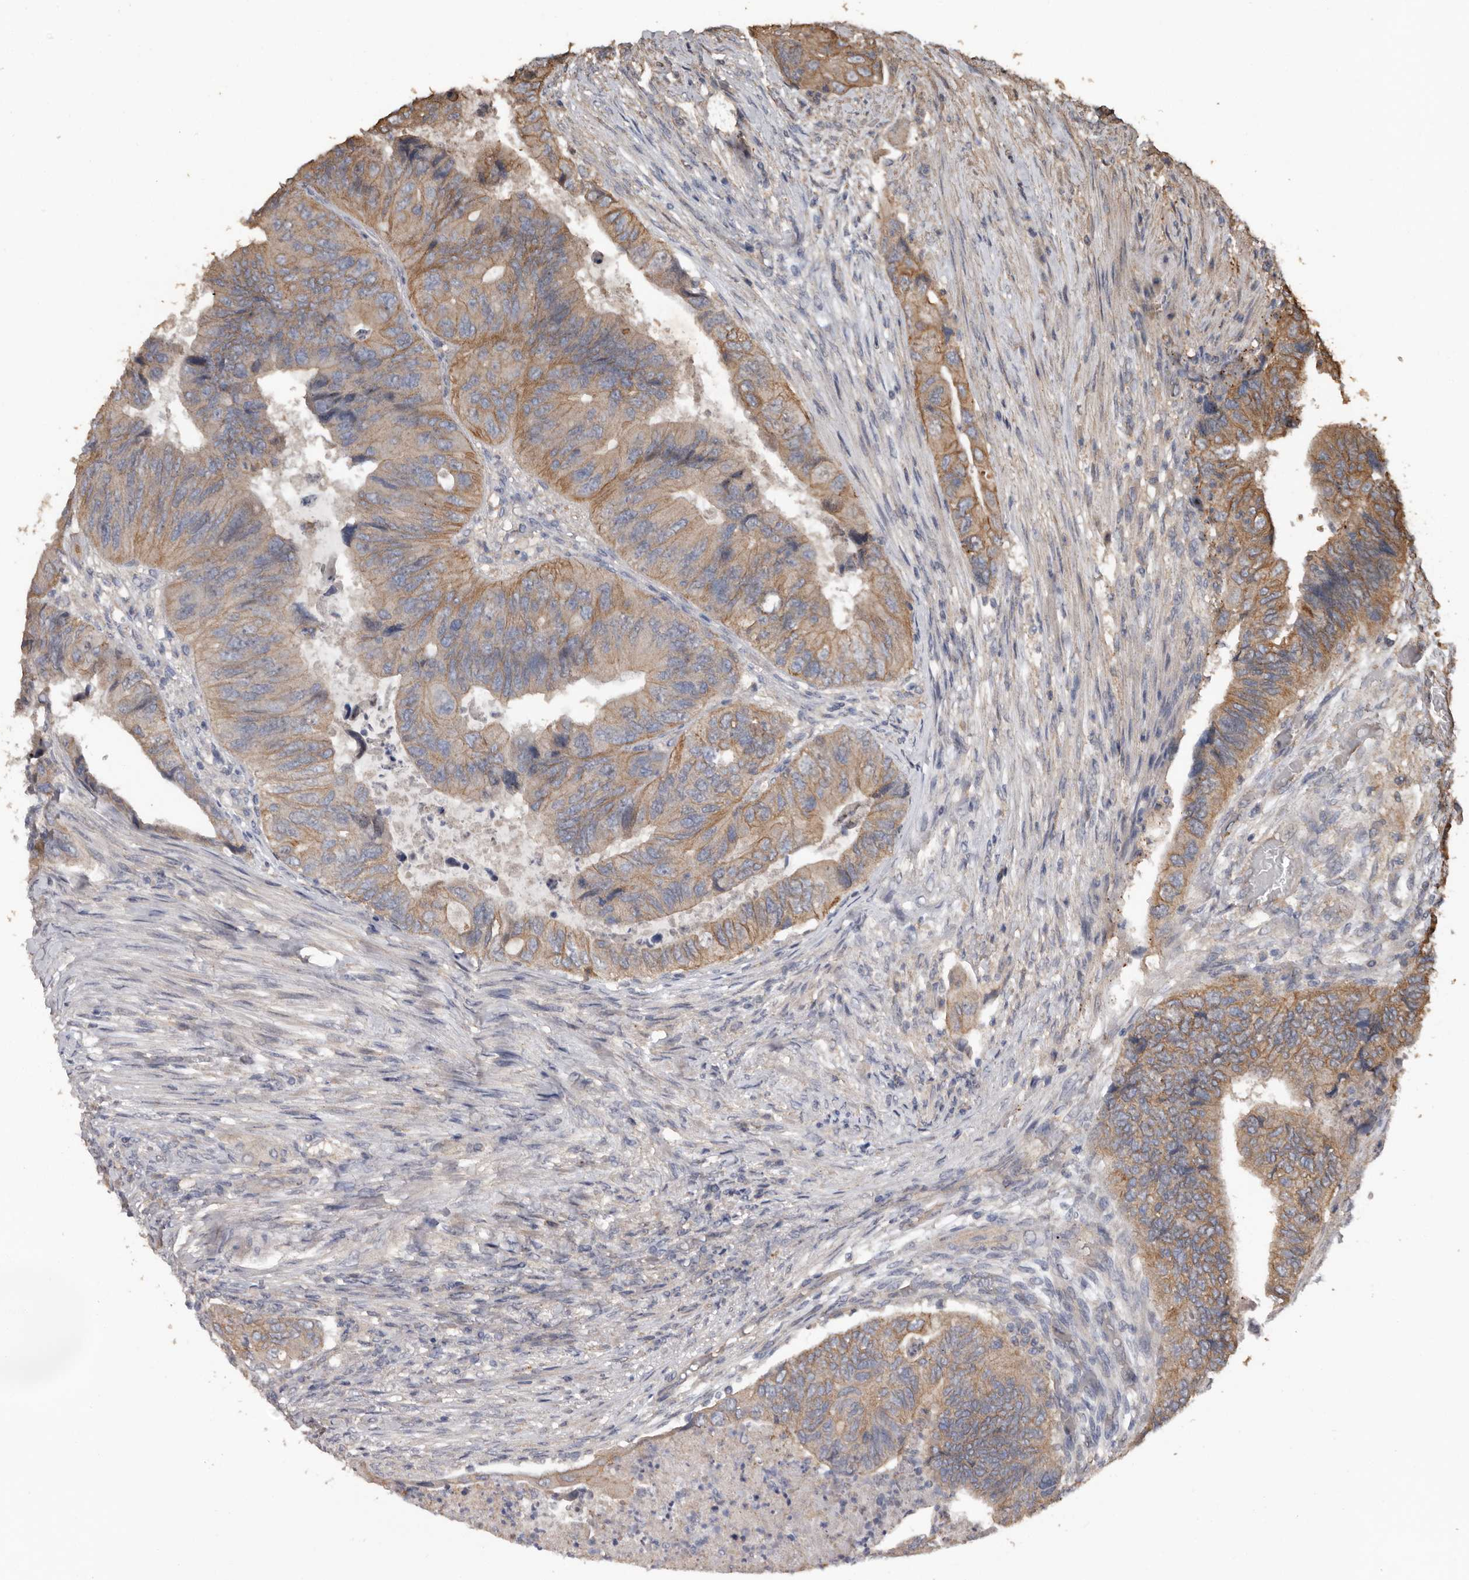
{"staining": {"intensity": "moderate", "quantity": "25%-75%", "location": "cytoplasmic/membranous"}, "tissue": "colorectal cancer", "cell_type": "Tumor cells", "image_type": "cancer", "snomed": [{"axis": "morphology", "description": "Adenocarcinoma, NOS"}, {"axis": "topography", "description": "Rectum"}], "caption": "Colorectal cancer tissue exhibits moderate cytoplasmic/membranous staining in approximately 25%-75% of tumor cells, visualized by immunohistochemistry. (Brightfield microscopy of DAB IHC at high magnification).", "gene": "HYAL4", "patient": {"sex": "male", "age": 63}}